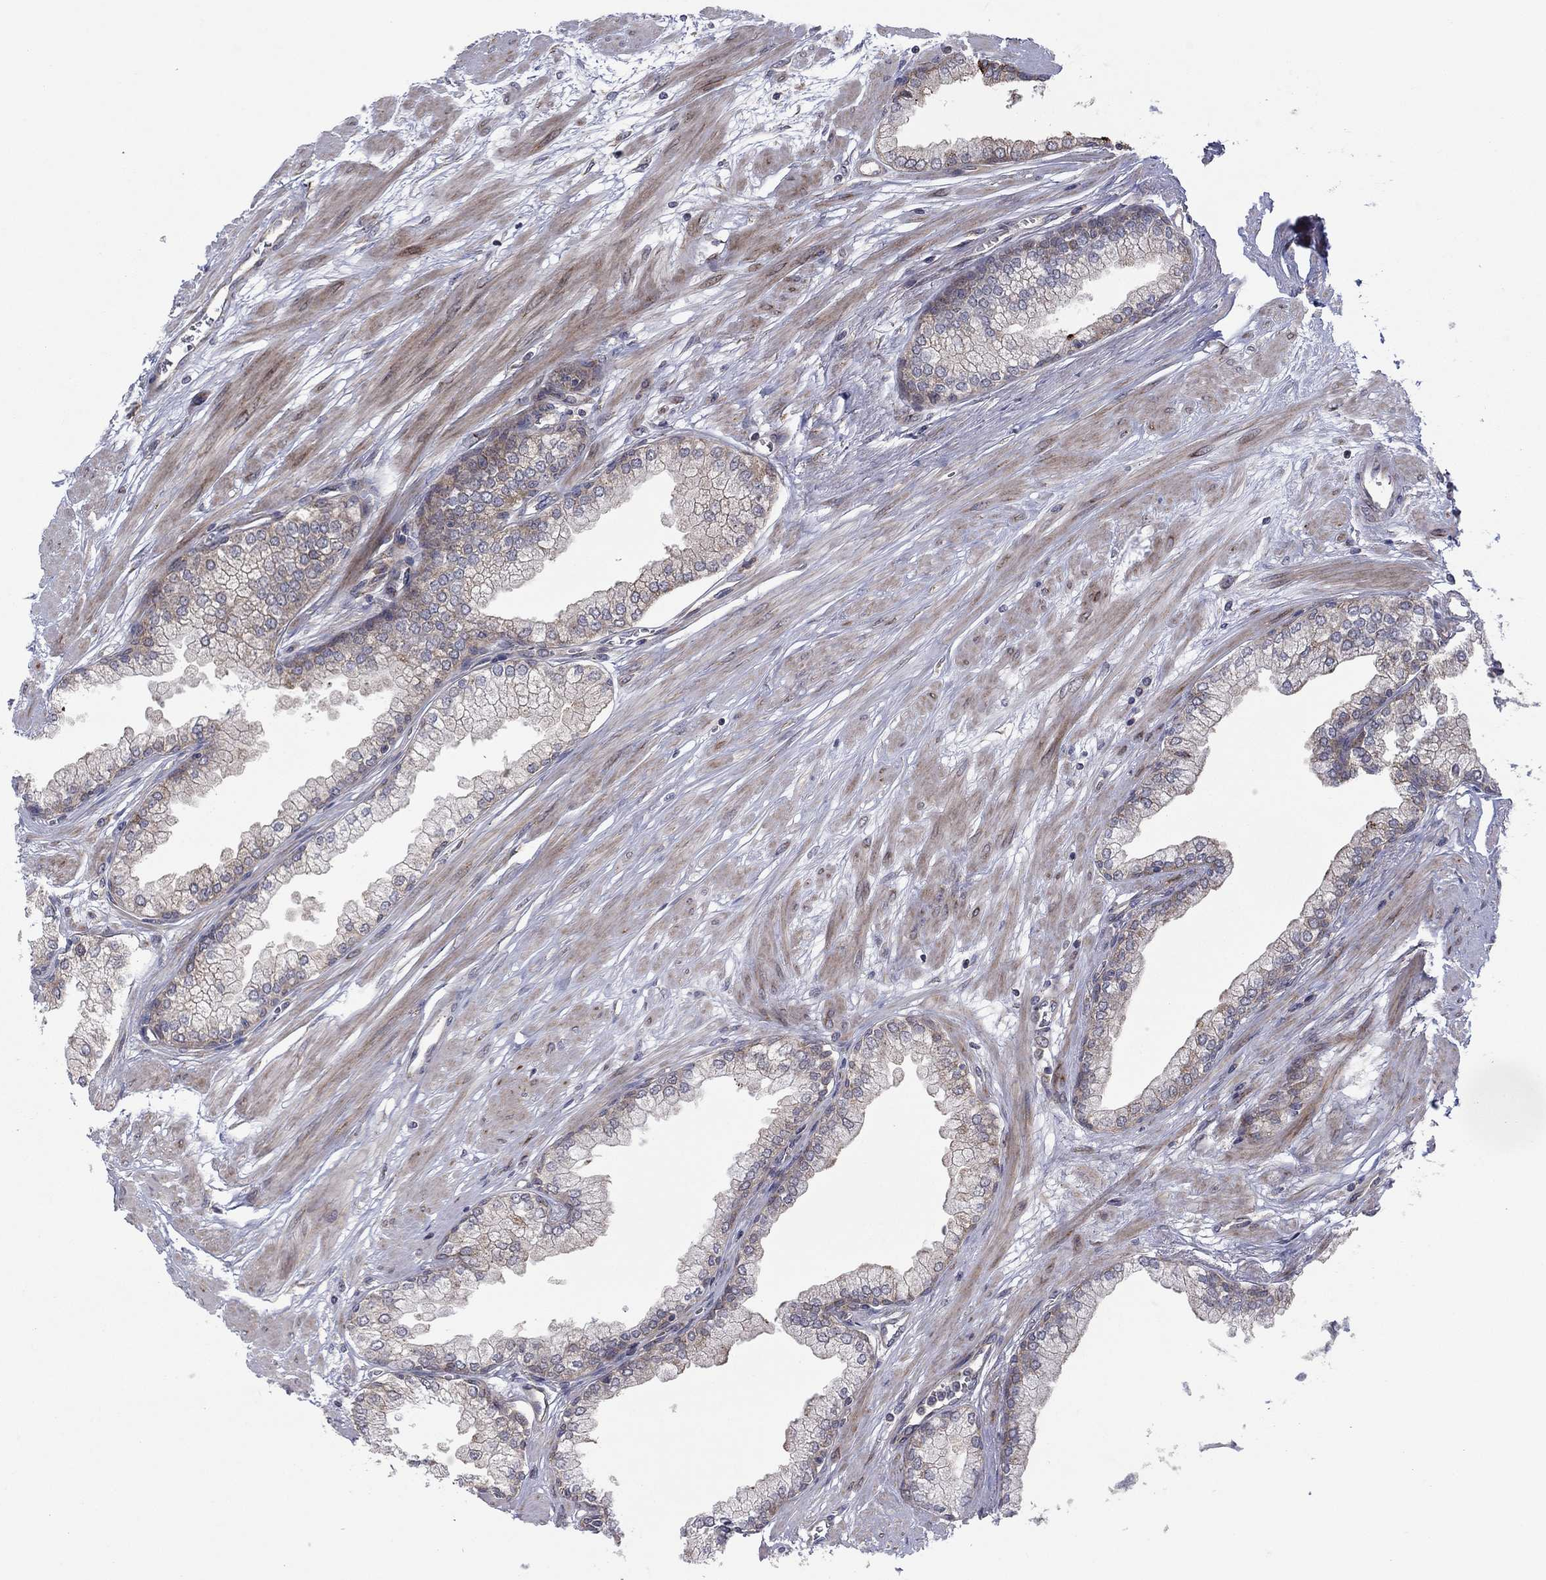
{"staining": {"intensity": "negative", "quantity": "none", "location": "none"}, "tissue": "prostate cancer", "cell_type": "Tumor cells", "image_type": "cancer", "snomed": [{"axis": "morphology", "description": "Adenocarcinoma, NOS"}, {"axis": "topography", "description": "Prostate and seminal vesicle, NOS"}, {"axis": "topography", "description": "Prostate"}], "caption": "This is an immunohistochemistry photomicrograph of prostate cancer (adenocarcinoma). There is no expression in tumor cells.", "gene": "GPR155", "patient": {"sex": "male", "age": 69}}